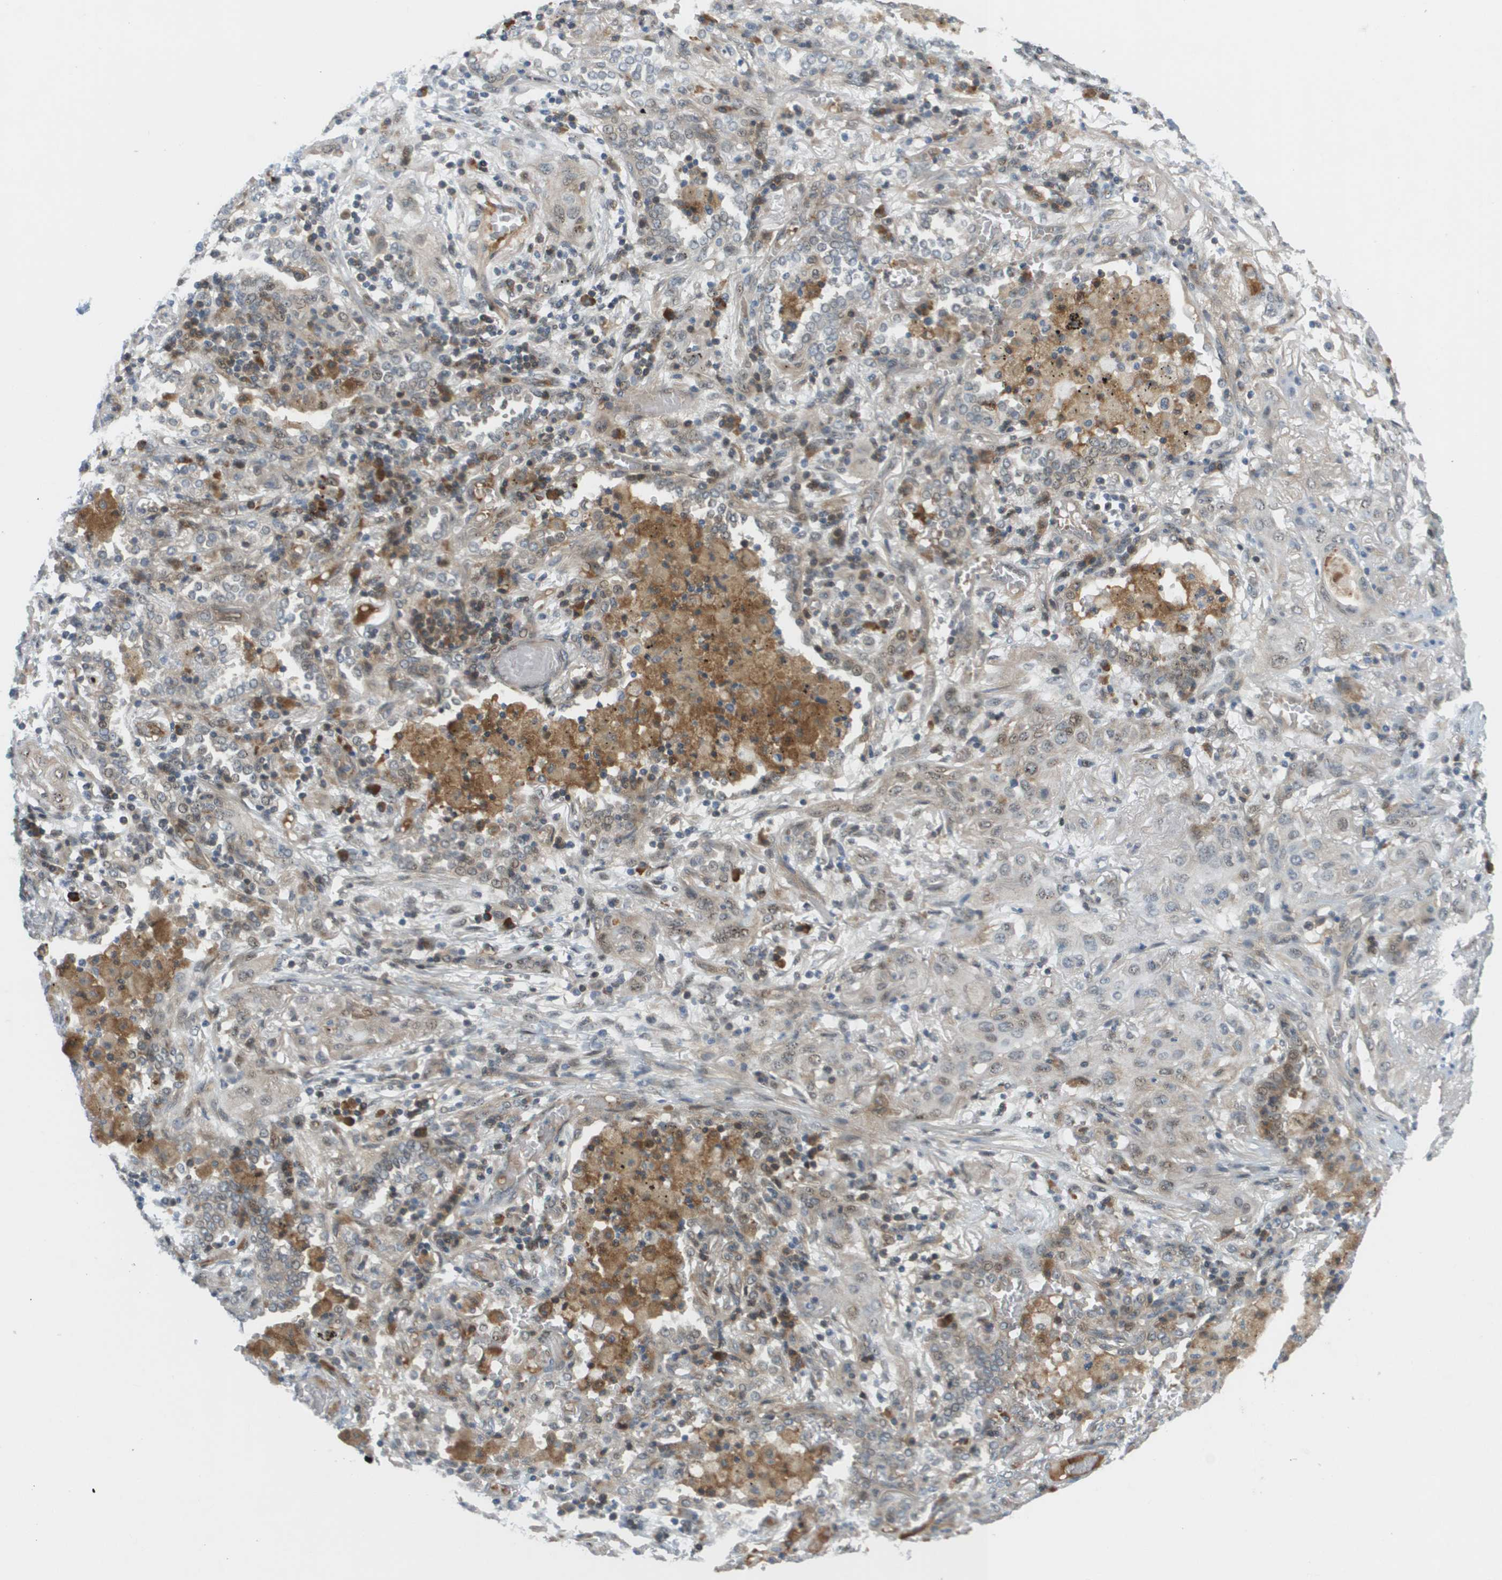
{"staining": {"intensity": "weak", "quantity": "25%-75%", "location": "nuclear"}, "tissue": "lung cancer", "cell_type": "Tumor cells", "image_type": "cancer", "snomed": [{"axis": "morphology", "description": "Squamous cell carcinoma, NOS"}, {"axis": "topography", "description": "Lung"}], "caption": "Lung cancer (squamous cell carcinoma) tissue exhibits weak nuclear staining in about 25%-75% of tumor cells (Stains: DAB (3,3'-diaminobenzidine) in brown, nuclei in blue, Microscopy: brightfield microscopy at high magnification).", "gene": "CACNB4", "patient": {"sex": "female", "age": 47}}